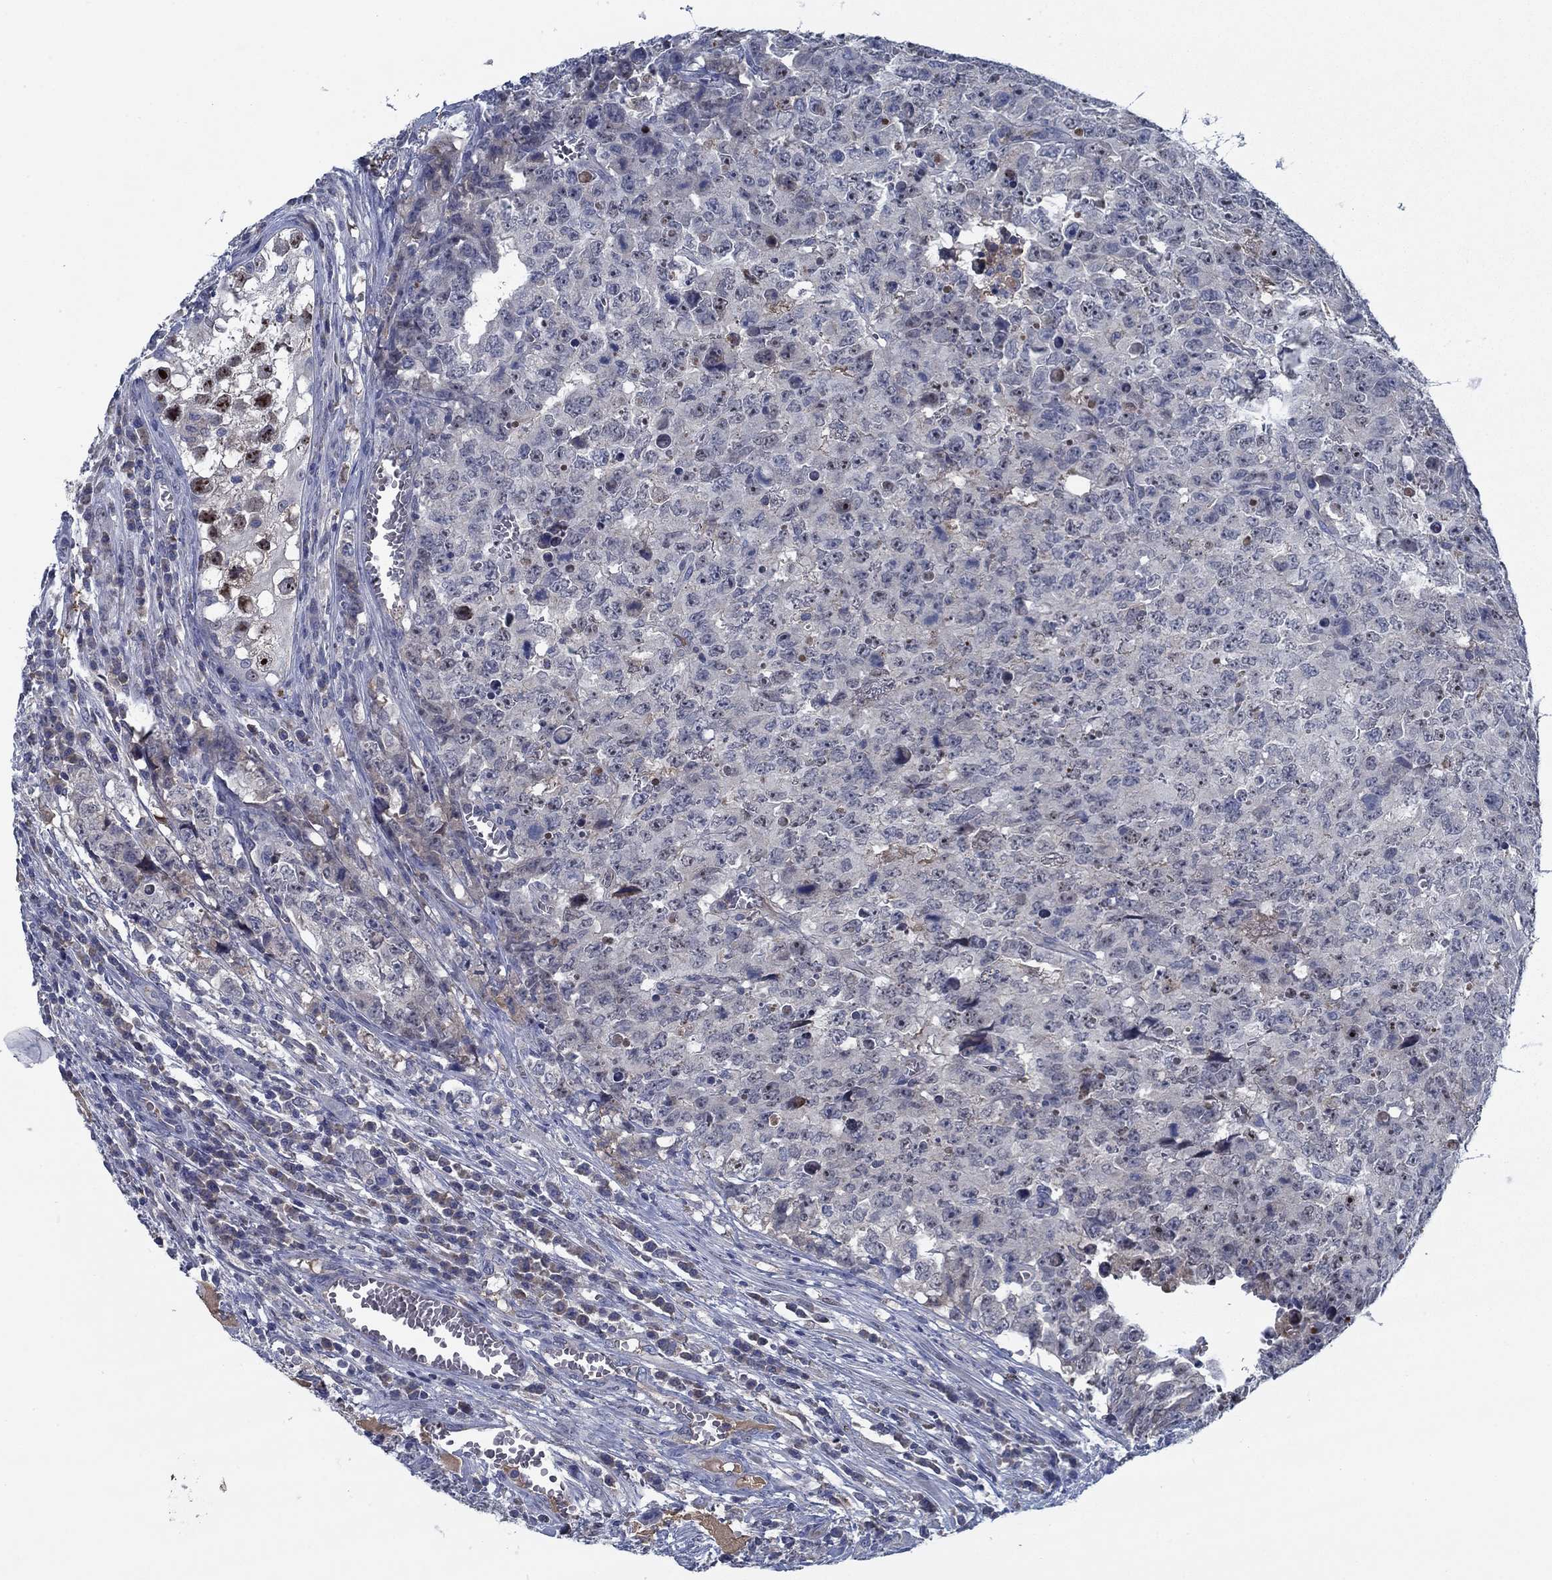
{"staining": {"intensity": "negative", "quantity": "none", "location": "none"}, "tissue": "testis cancer", "cell_type": "Tumor cells", "image_type": "cancer", "snomed": [{"axis": "morphology", "description": "Carcinoma, Embryonal, NOS"}, {"axis": "topography", "description": "Testis"}], "caption": "The histopathology image exhibits no significant expression in tumor cells of testis cancer (embryonal carcinoma).", "gene": "PNMA8A", "patient": {"sex": "male", "age": 23}}